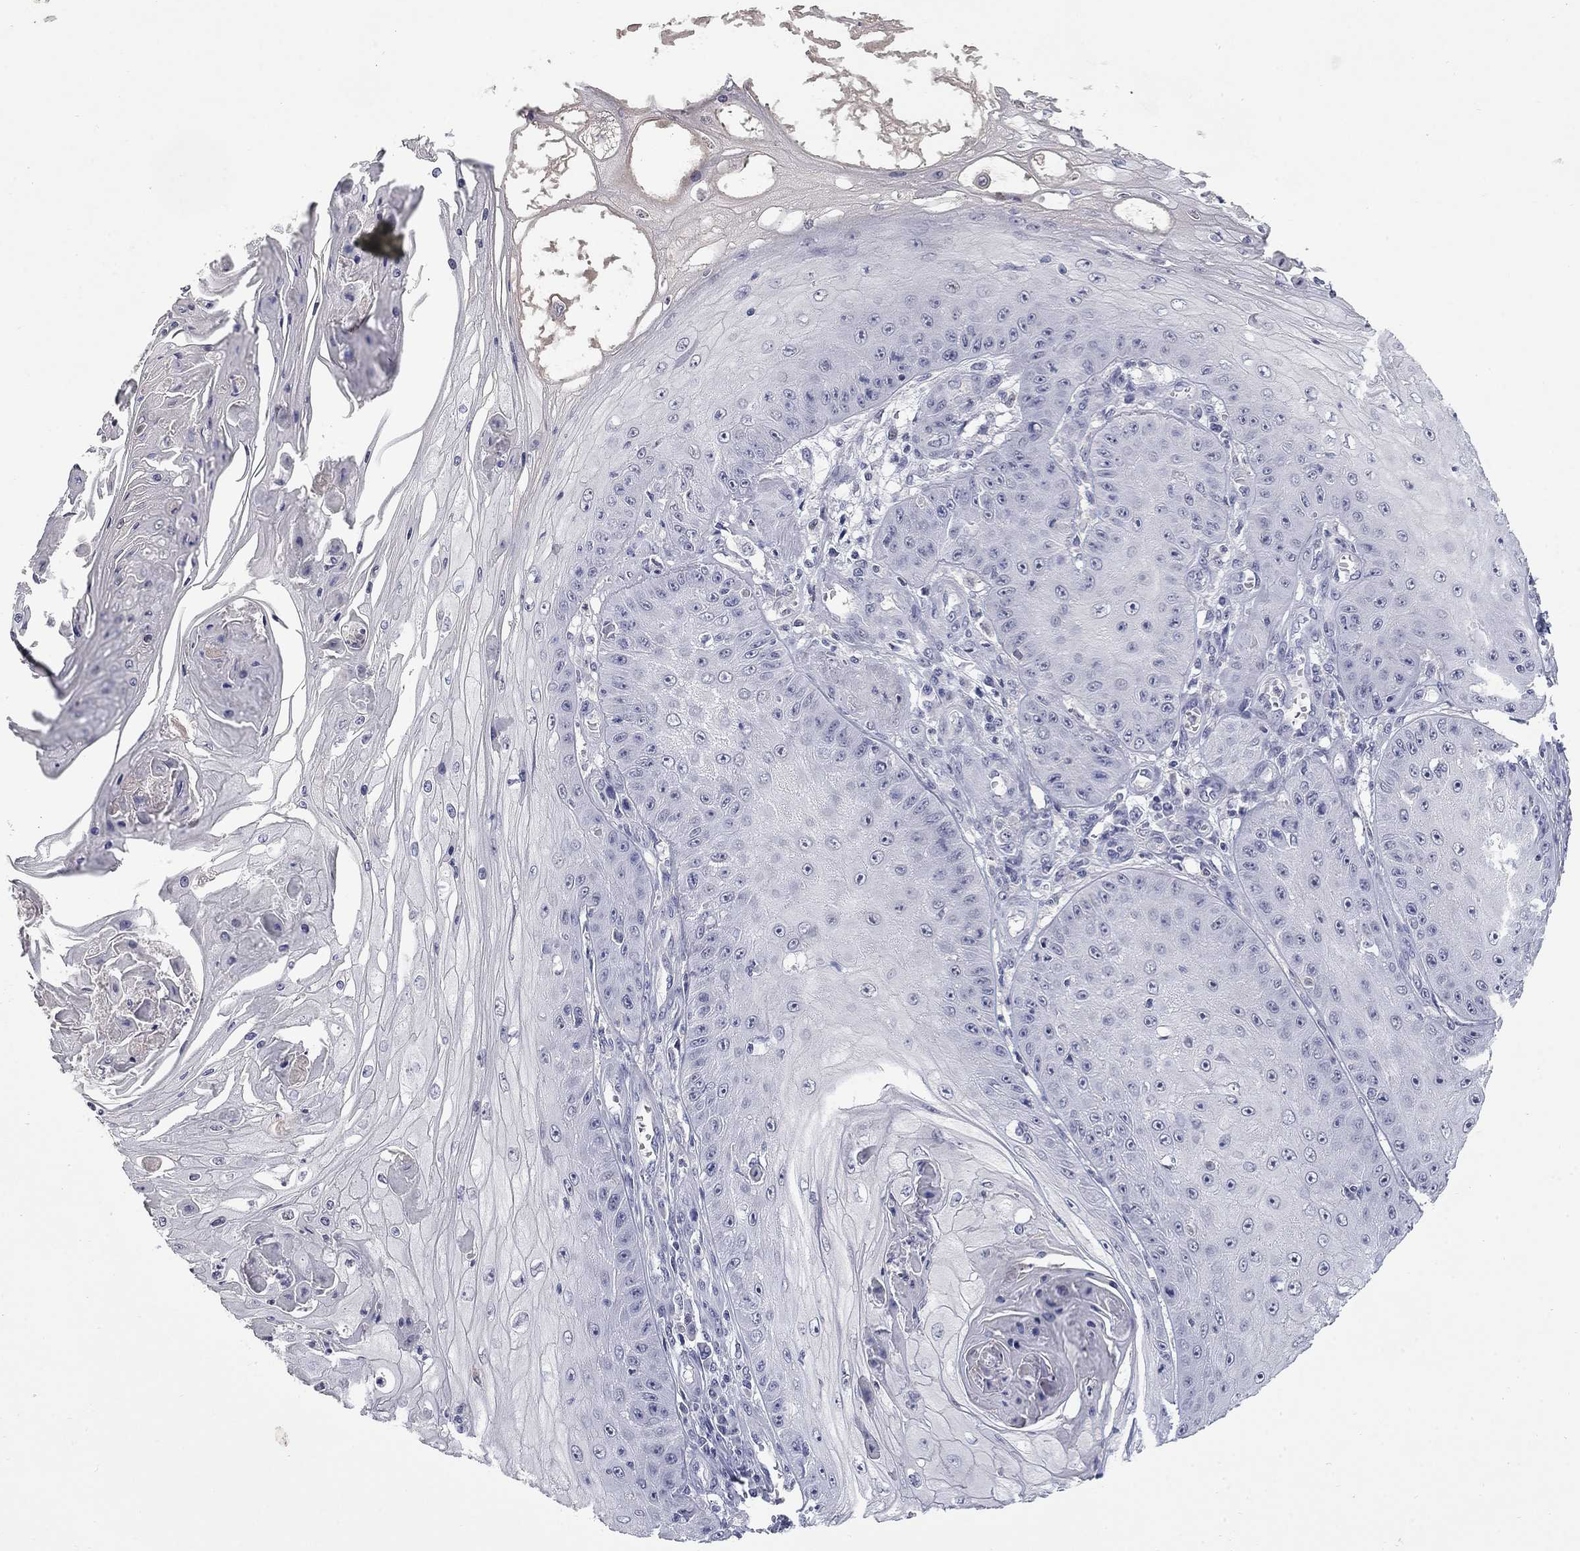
{"staining": {"intensity": "negative", "quantity": "none", "location": "none"}, "tissue": "skin cancer", "cell_type": "Tumor cells", "image_type": "cancer", "snomed": [{"axis": "morphology", "description": "Squamous cell carcinoma, NOS"}, {"axis": "topography", "description": "Skin"}], "caption": "Tumor cells are negative for brown protein staining in skin cancer. Nuclei are stained in blue.", "gene": "SLC51A", "patient": {"sex": "male", "age": 70}}